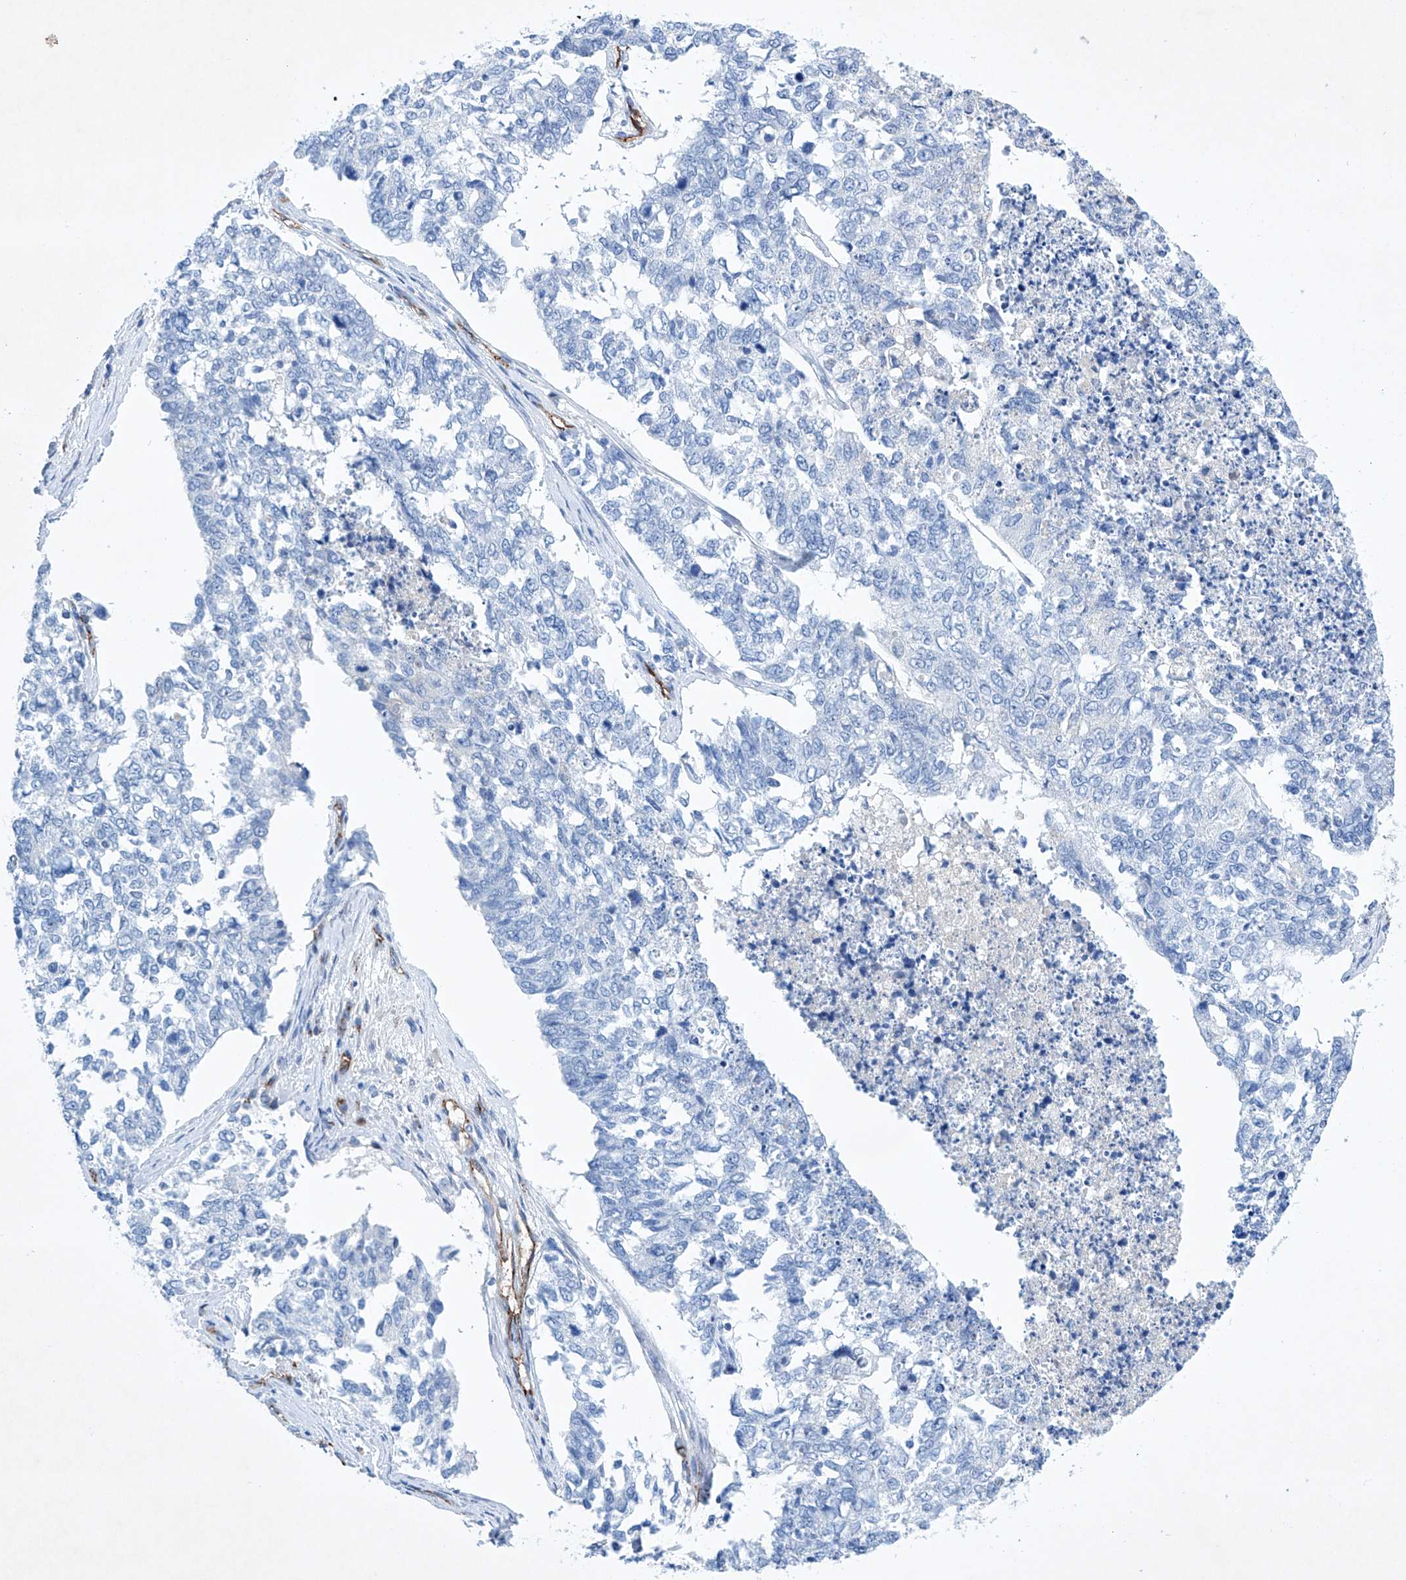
{"staining": {"intensity": "negative", "quantity": "none", "location": "none"}, "tissue": "cervical cancer", "cell_type": "Tumor cells", "image_type": "cancer", "snomed": [{"axis": "morphology", "description": "Squamous cell carcinoma, NOS"}, {"axis": "topography", "description": "Cervix"}], "caption": "Human cervical cancer (squamous cell carcinoma) stained for a protein using immunohistochemistry (IHC) reveals no staining in tumor cells.", "gene": "ETV7", "patient": {"sex": "female", "age": 63}}